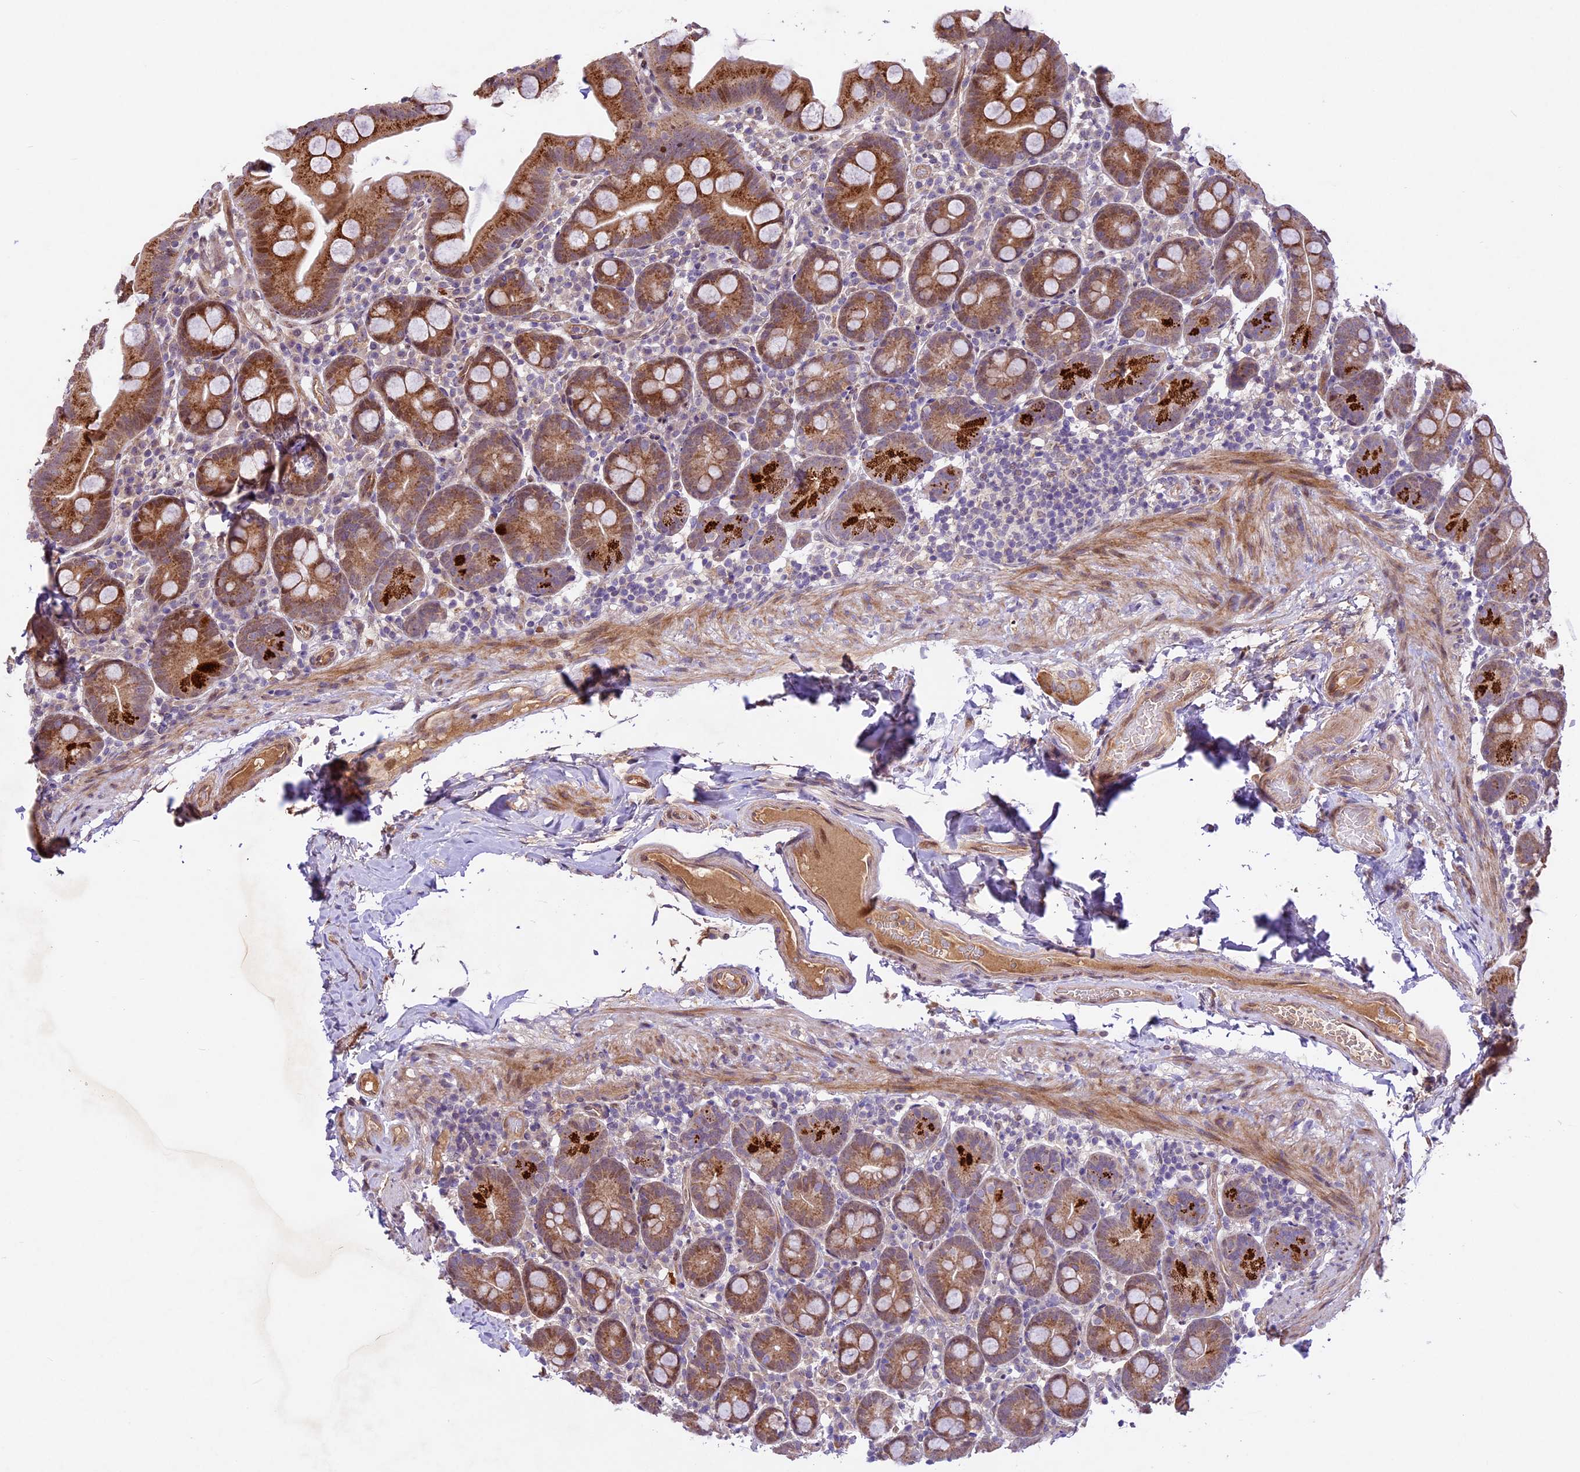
{"staining": {"intensity": "strong", "quantity": ">75%", "location": "cytoplasmic/membranous"}, "tissue": "small intestine", "cell_type": "Glandular cells", "image_type": "normal", "snomed": [{"axis": "morphology", "description": "Normal tissue, NOS"}, {"axis": "topography", "description": "Small intestine"}], "caption": "Protein staining by immunohistochemistry (IHC) reveals strong cytoplasmic/membranous expression in approximately >75% of glandular cells in normal small intestine.", "gene": "CCSER1", "patient": {"sex": "female", "age": 68}}